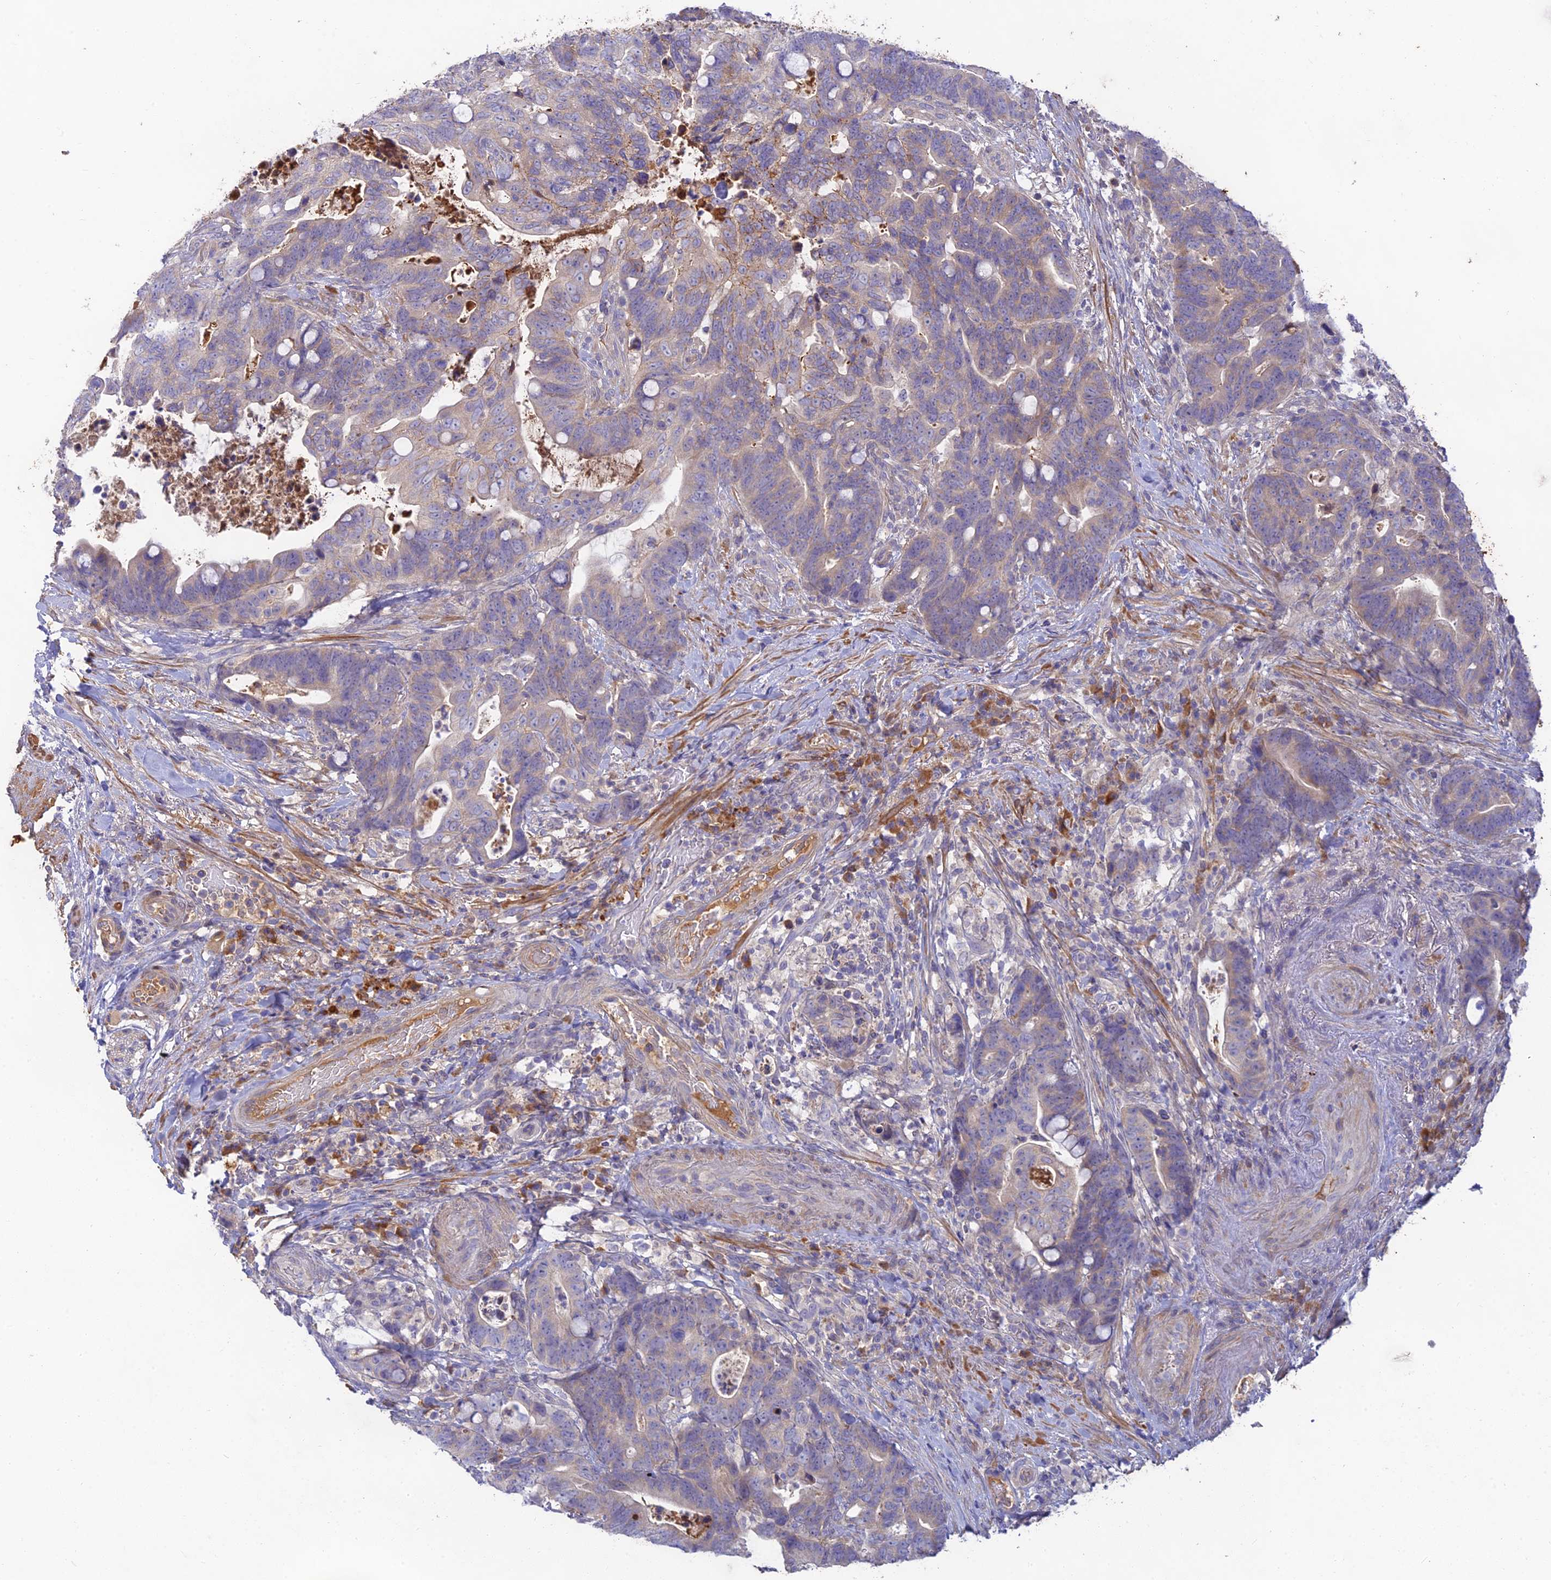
{"staining": {"intensity": "negative", "quantity": "none", "location": "none"}, "tissue": "colorectal cancer", "cell_type": "Tumor cells", "image_type": "cancer", "snomed": [{"axis": "morphology", "description": "Adenocarcinoma, NOS"}, {"axis": "topography", "description": "Colon"}], "caption": "IHC of colorectal cancer shows no staining in tumor cells.", "gene": "ACSM5", "patient": {"sex": "female", "age": 82}}